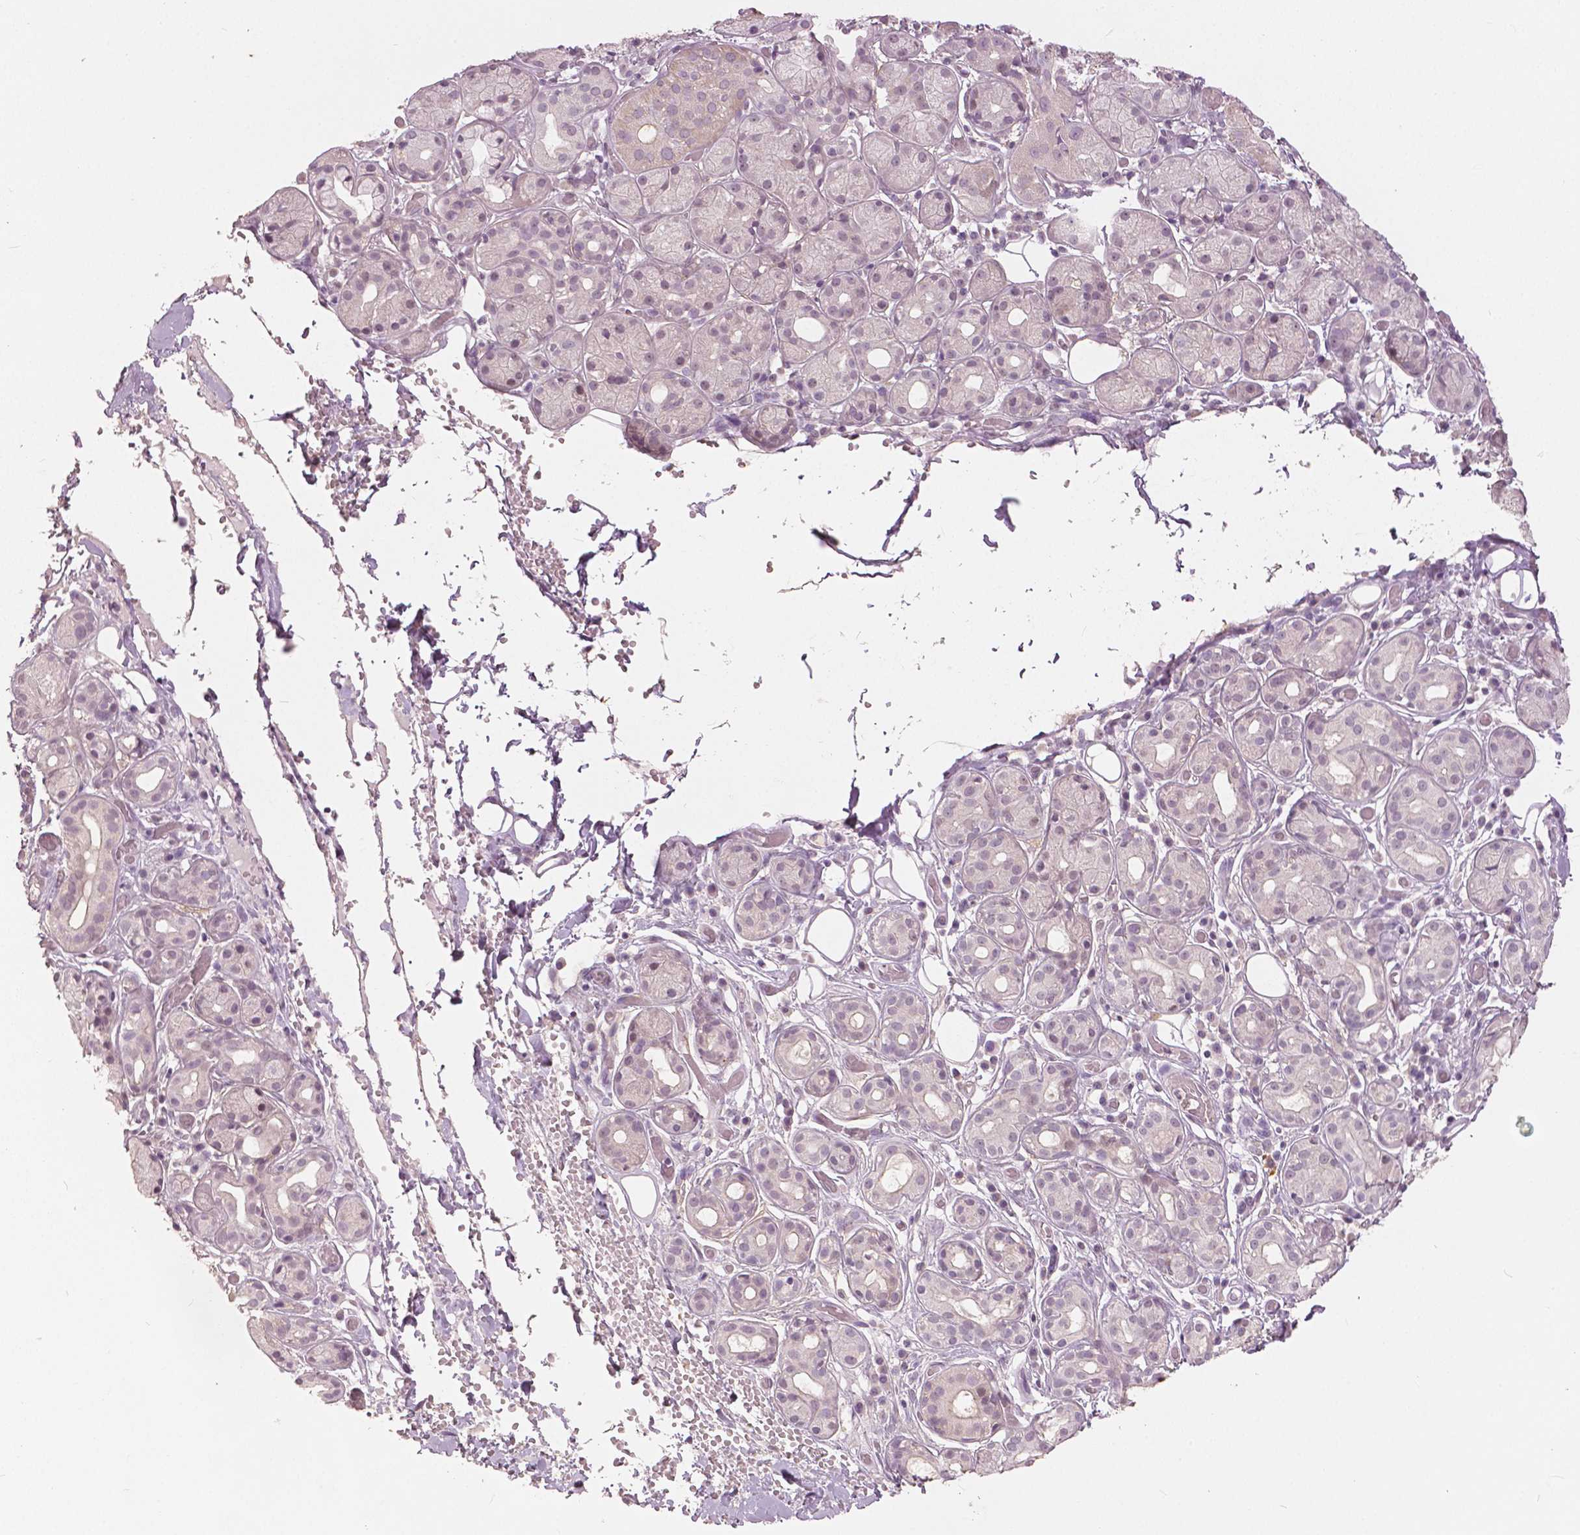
{"staining": {"intensity": "negative", "quantity": "none", "location": "none"}, "tissue": "salivary gland", "cell_type": "Glandular cells", "image_type": "normal", "snomed": [{"axis": "morphology", "description": "Normal tissue, NOS"}, {"axis": "topography", "description": "Salivary gland"}, {"axis": "topography", "description": "Peripheral nerve tissue"}], "caption": "Glandular cells are negative for brown protein staining in benign salivary gland. (DAB IHC visualized using brightfield microscopy, high magnification).", "gene": "NANOG", "patient": {"sex": "male", "age": 71}}